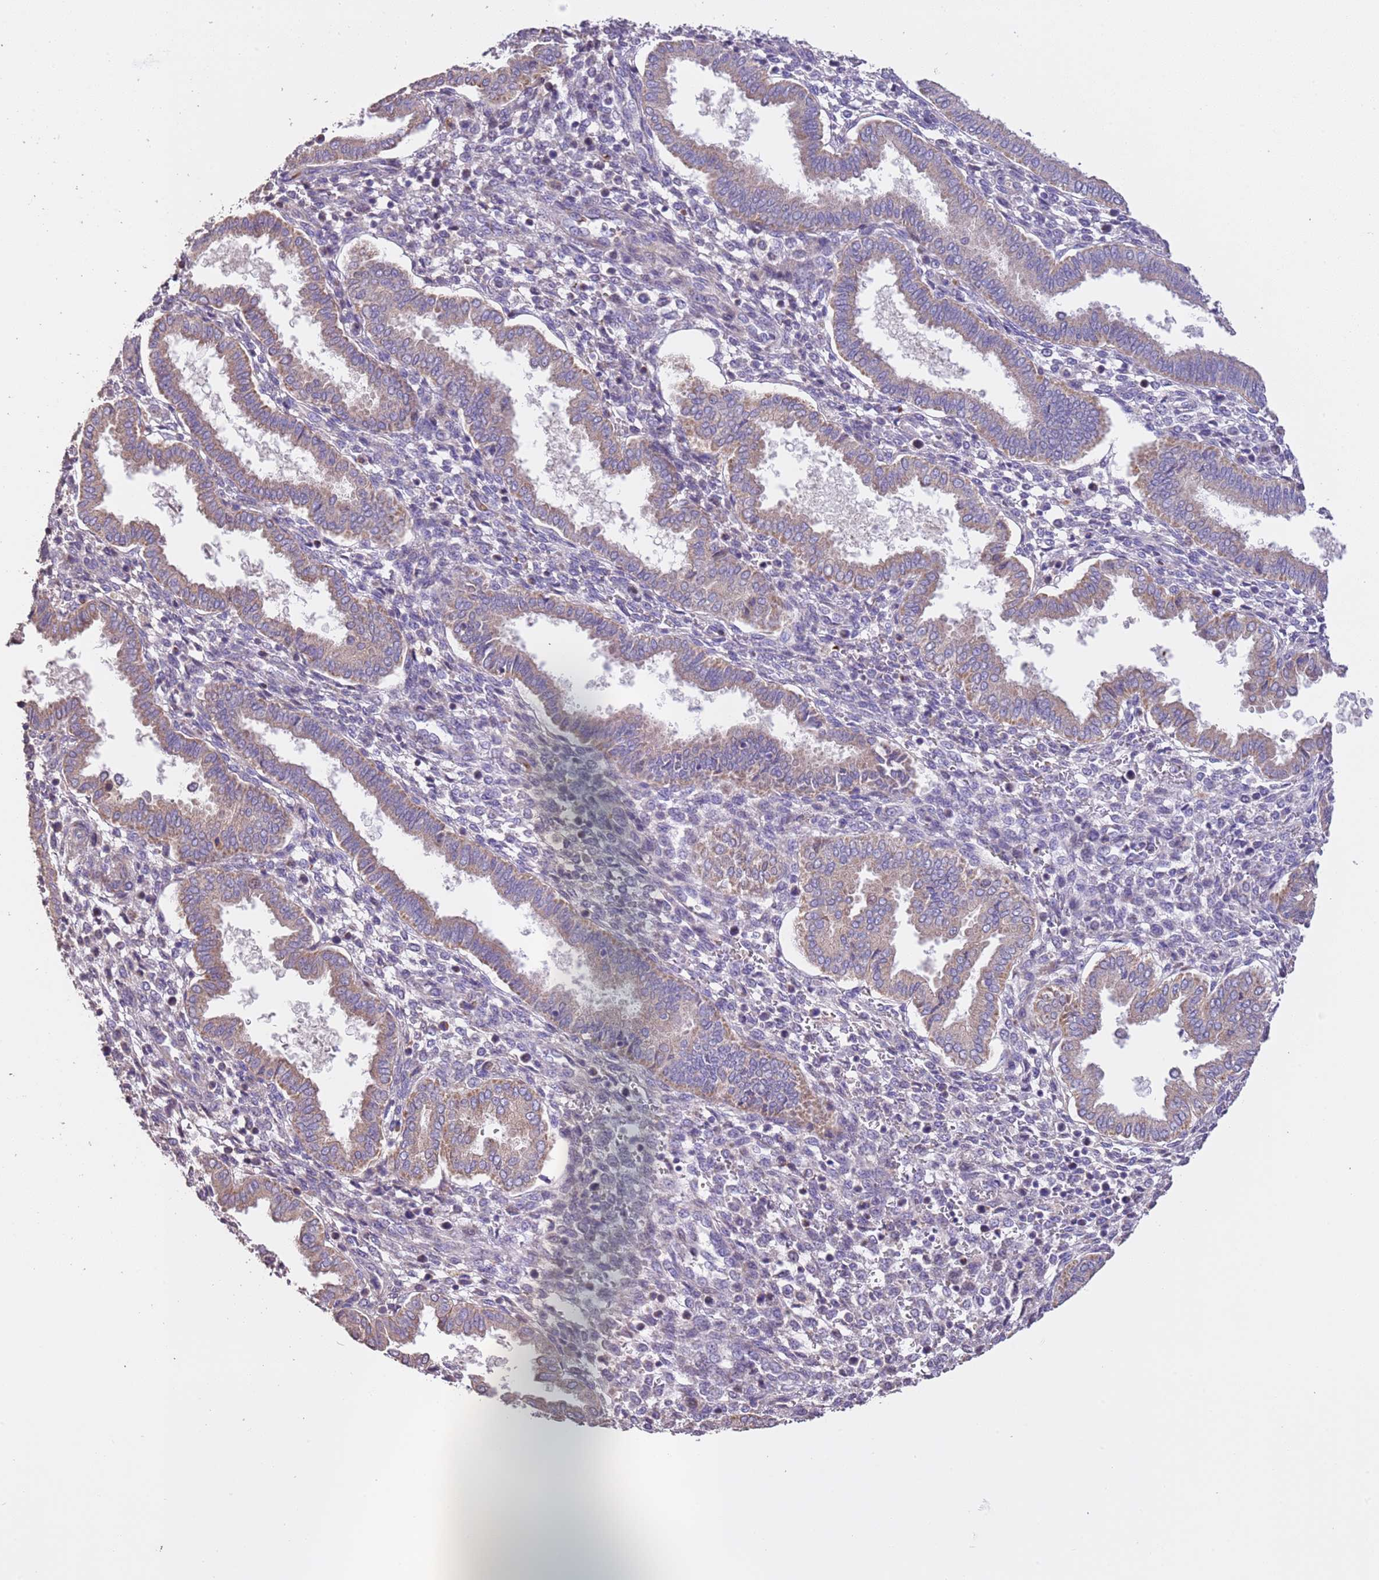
{"staining": {"intensity": "negative", "quantity": "none", "location": "none"}, "tissue": "endometrium", "cell_type": "Cells in endometrial stroma", "image_type": "normal", "snomed": [{"axis": "morphology", "description": "Normal tissue, NOS"}, {"axis": "topography", "description": "Endometrium"}], "caption": "This is an IHC histopathology image of normal human endometrium. There is no expression in cells in endometrial stroma.", "gene": "PIGA", "patient": {"sex": "female", "age": 24}}